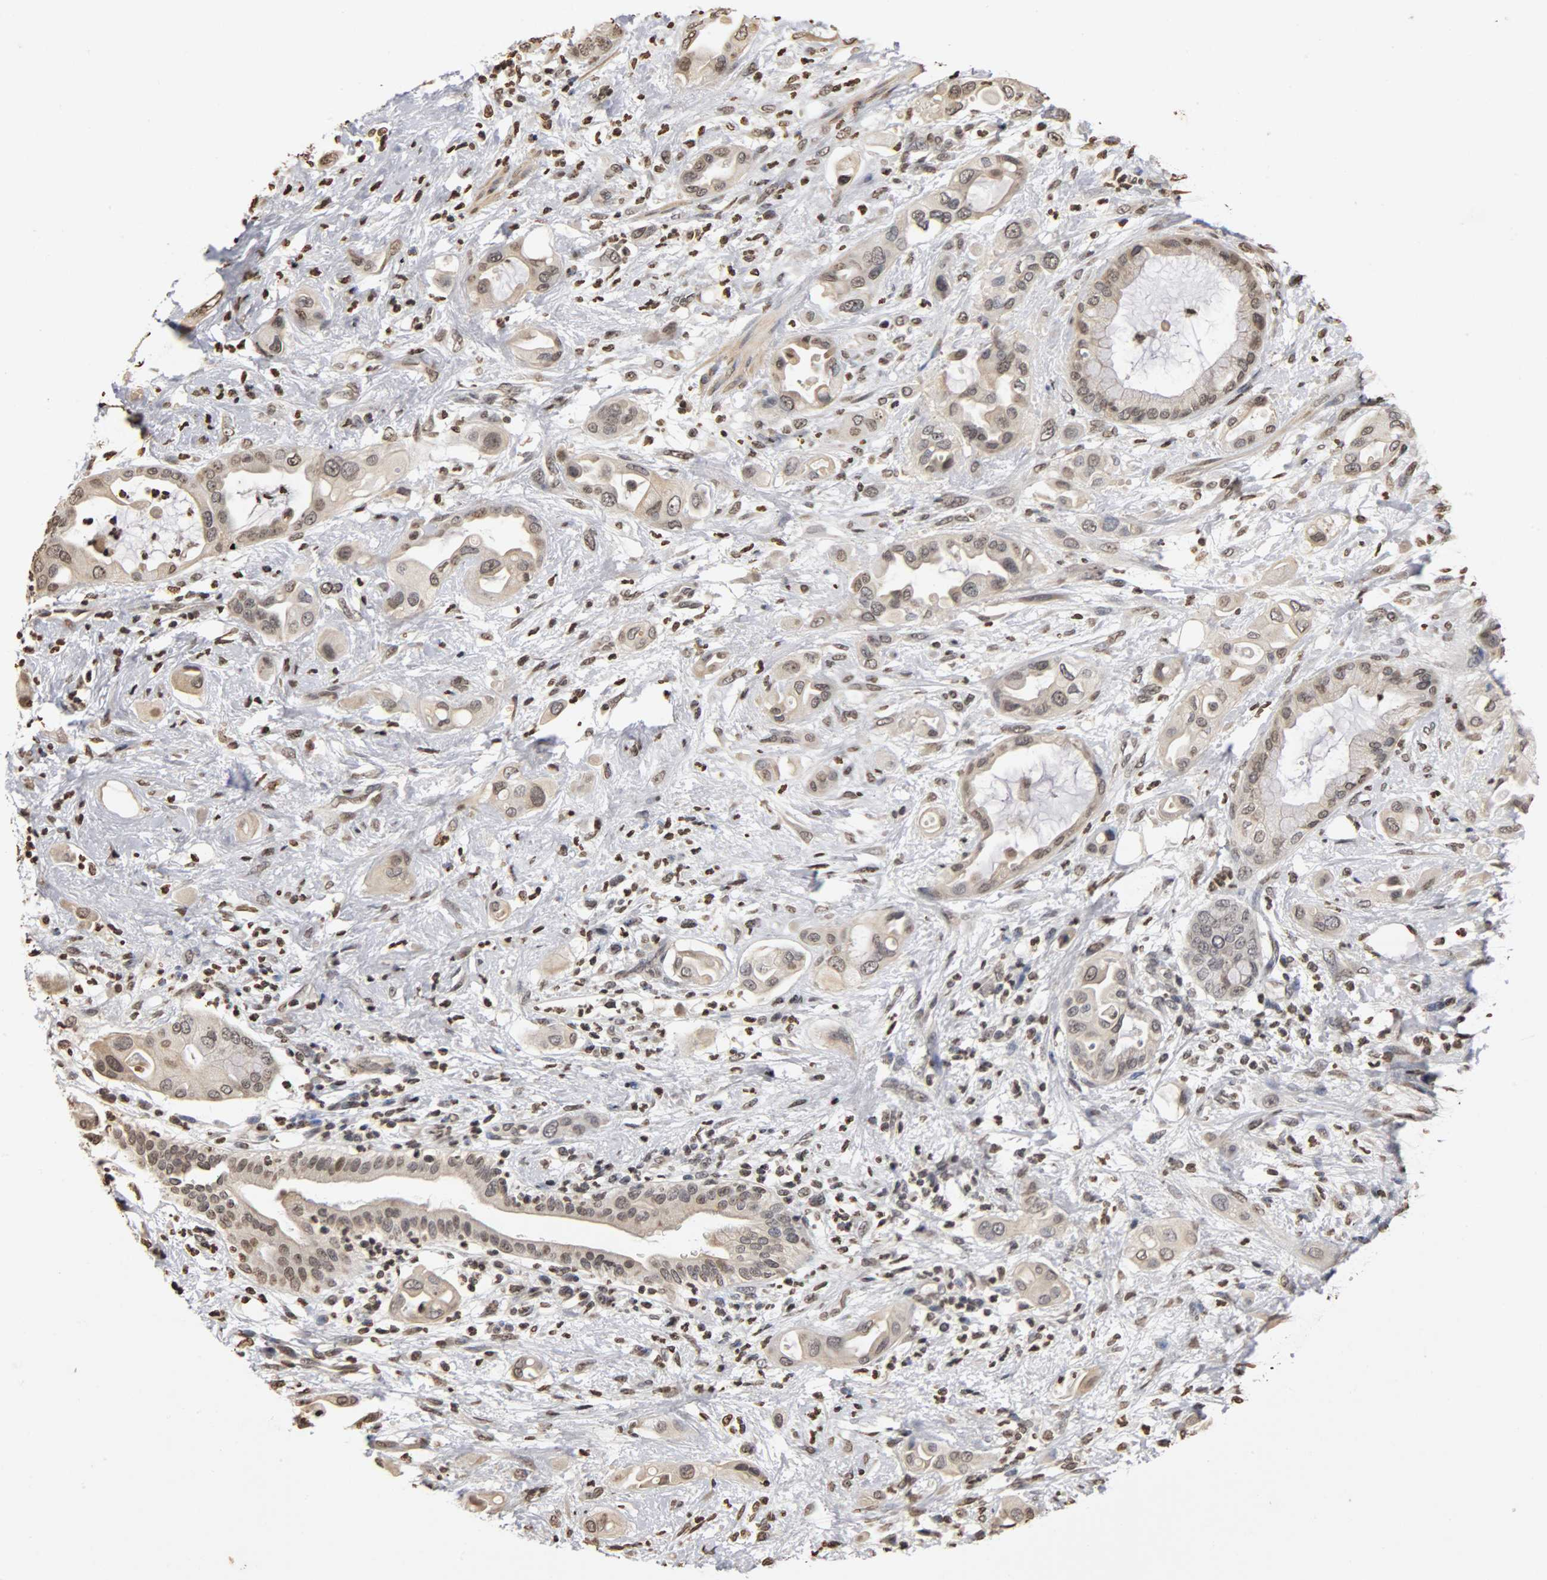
{"staining": {"intensity": "weak", "quantity": "<25%", "location": "nuclear"}, "tissue": "pancreatic cancer", "cell_type": "Tumor cells", "image_type": "cancer", "snomed": [{"axis": "morphology", "description": "Adenocarcinoma, NOS"}, {"axis": "morphology", "description": "Adenocarcinoma, metastatic, NOS"}, {"axis": "topography", "description": "Lymph node"}, {"axis": "topography", "description": "Pancreas"}, {"axis": "topography", "description": "Duodenum"}], "caption": "The photomicrograph reveals no significant expression in tumor cells of pancreatic cancer. (Immunohistochemistry (ihc), brightfield microscopy, high magnification).", "gene": "ERCC2", "patient": {"sex": "female", "age": 64}}